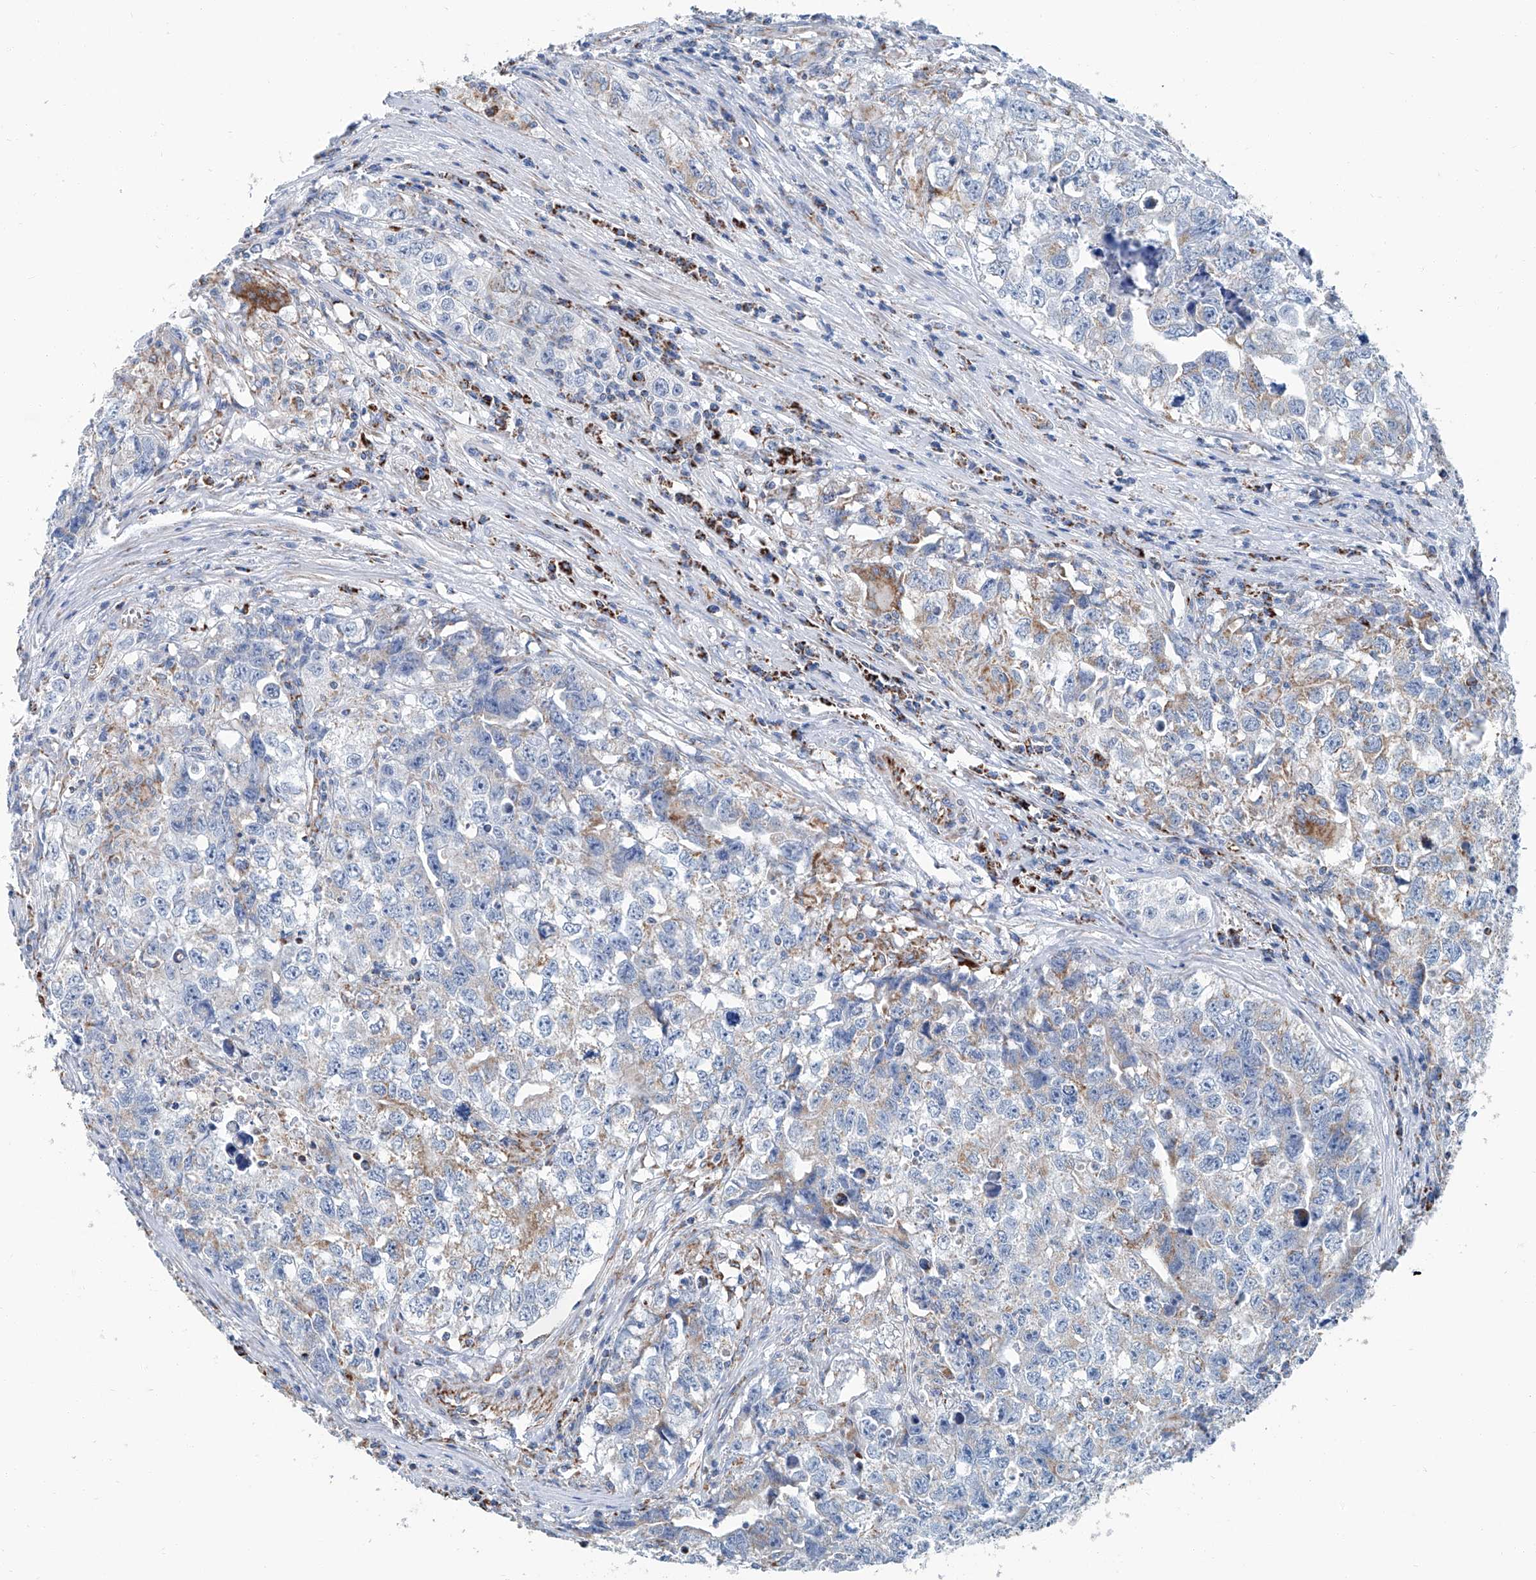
{"staining": {"intensity": "negative", "quantity": "none", "location": "none"}, "tissue": "testis cancer", "cell_type": "Tumor cells", "image_type": "cancer", "snomed": [{"axis": "morphology", "description": "Seminoma, NOS"}, {"axis": "morphology", "description": "Carcinoma, Embryonal, NOS"}, {"axis": "topography", "description": "Testis"}], "caption": "Testis cancer (seminoma) stained for a protein using IHC reveals no staining tumor cells.", "gene": "MT-ND1", "patient": {"sex": "male", "age": 43}}